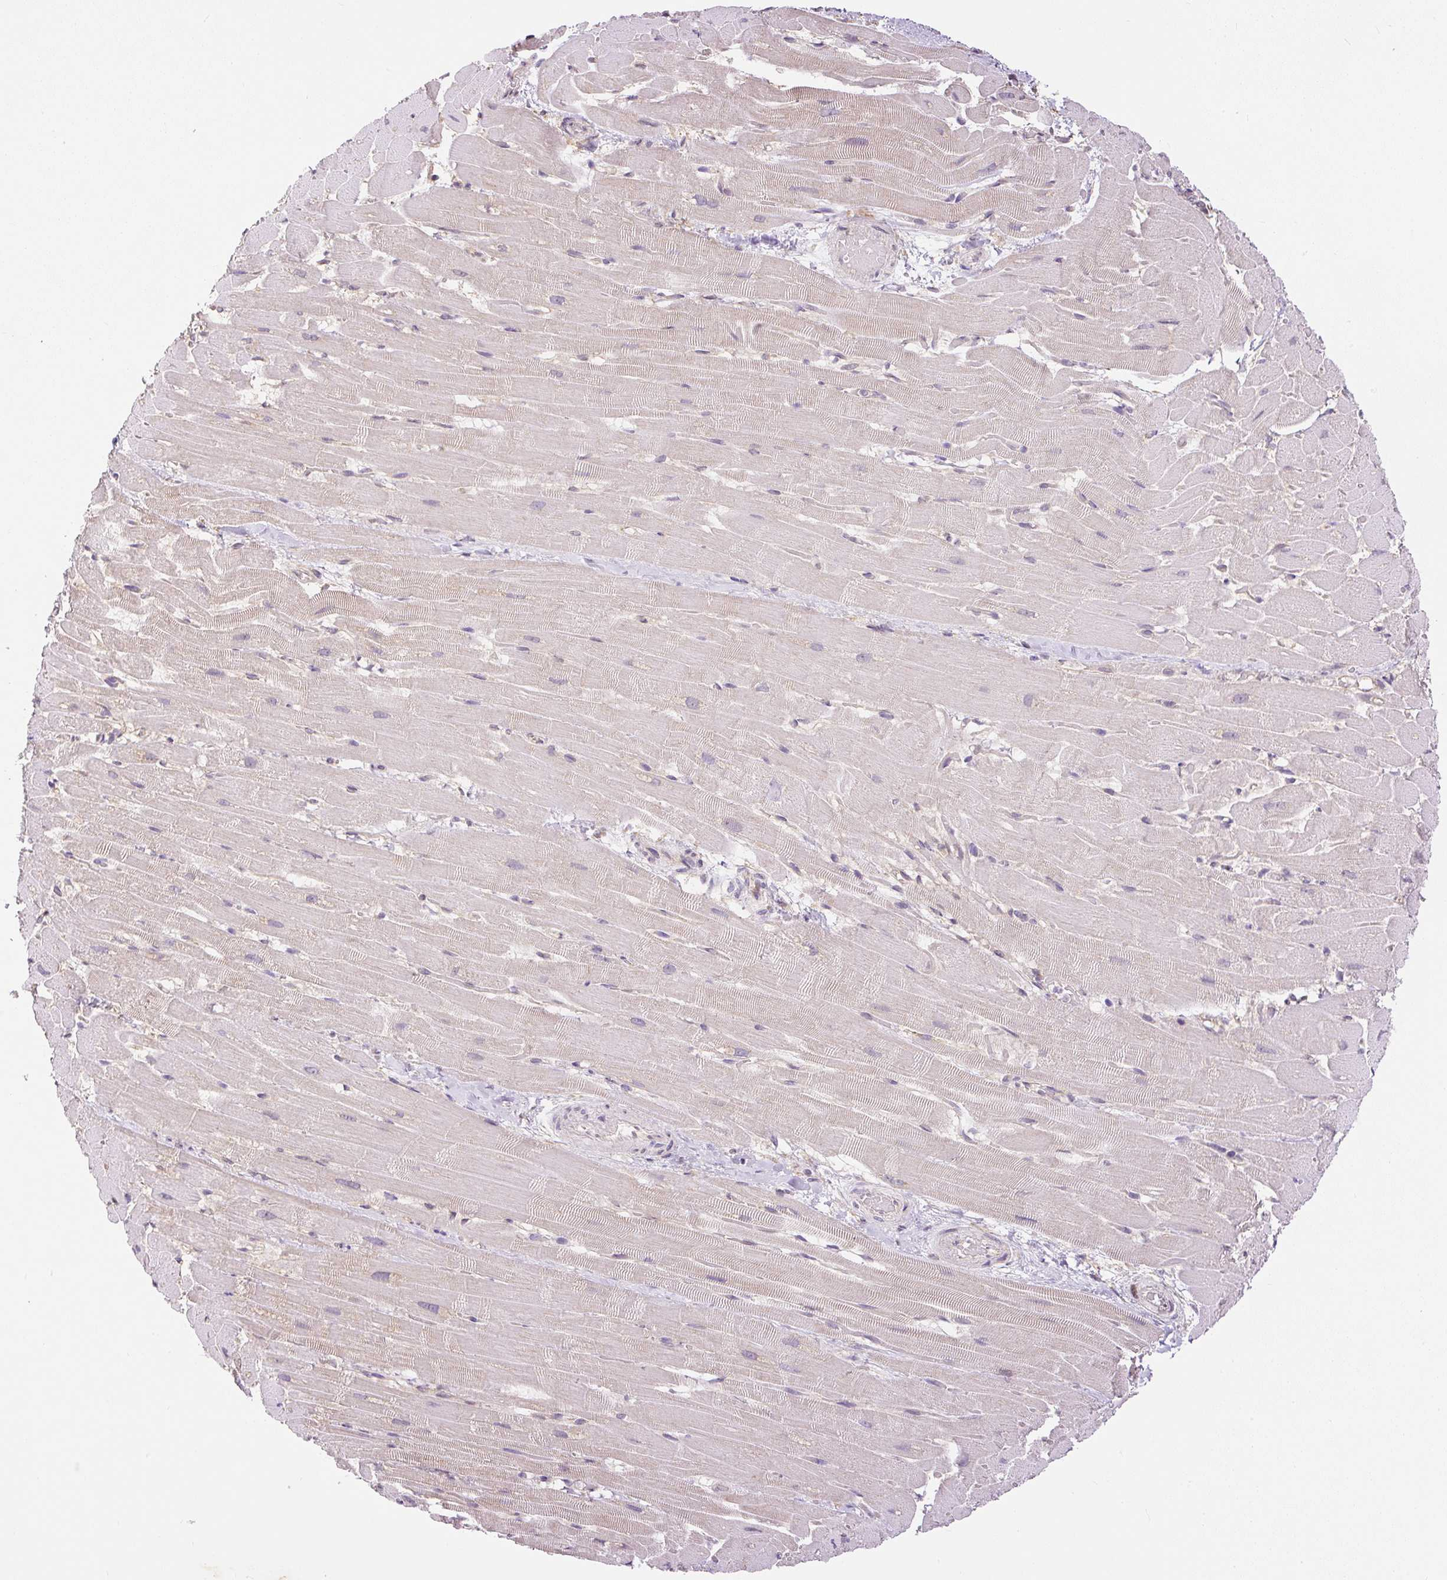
{"staining": {"intensity": "negative", "quantity": "none", "location": "none"}, "tissue": "heart muscle", "cell_type": "Cardiomyocytes", "image_type": "normal", "snomed": [{"axis": "morphology", "description": "Normal tissue, NOS"}, {"axis": "topography", "description": "Heart"}], "caption": "Immunohistochemistry of normal human heart muscle demonstrates no staining in cardiomyocytes.", "gene": "RACGAP1", "patient": {"sex": "male", "age": 37}}